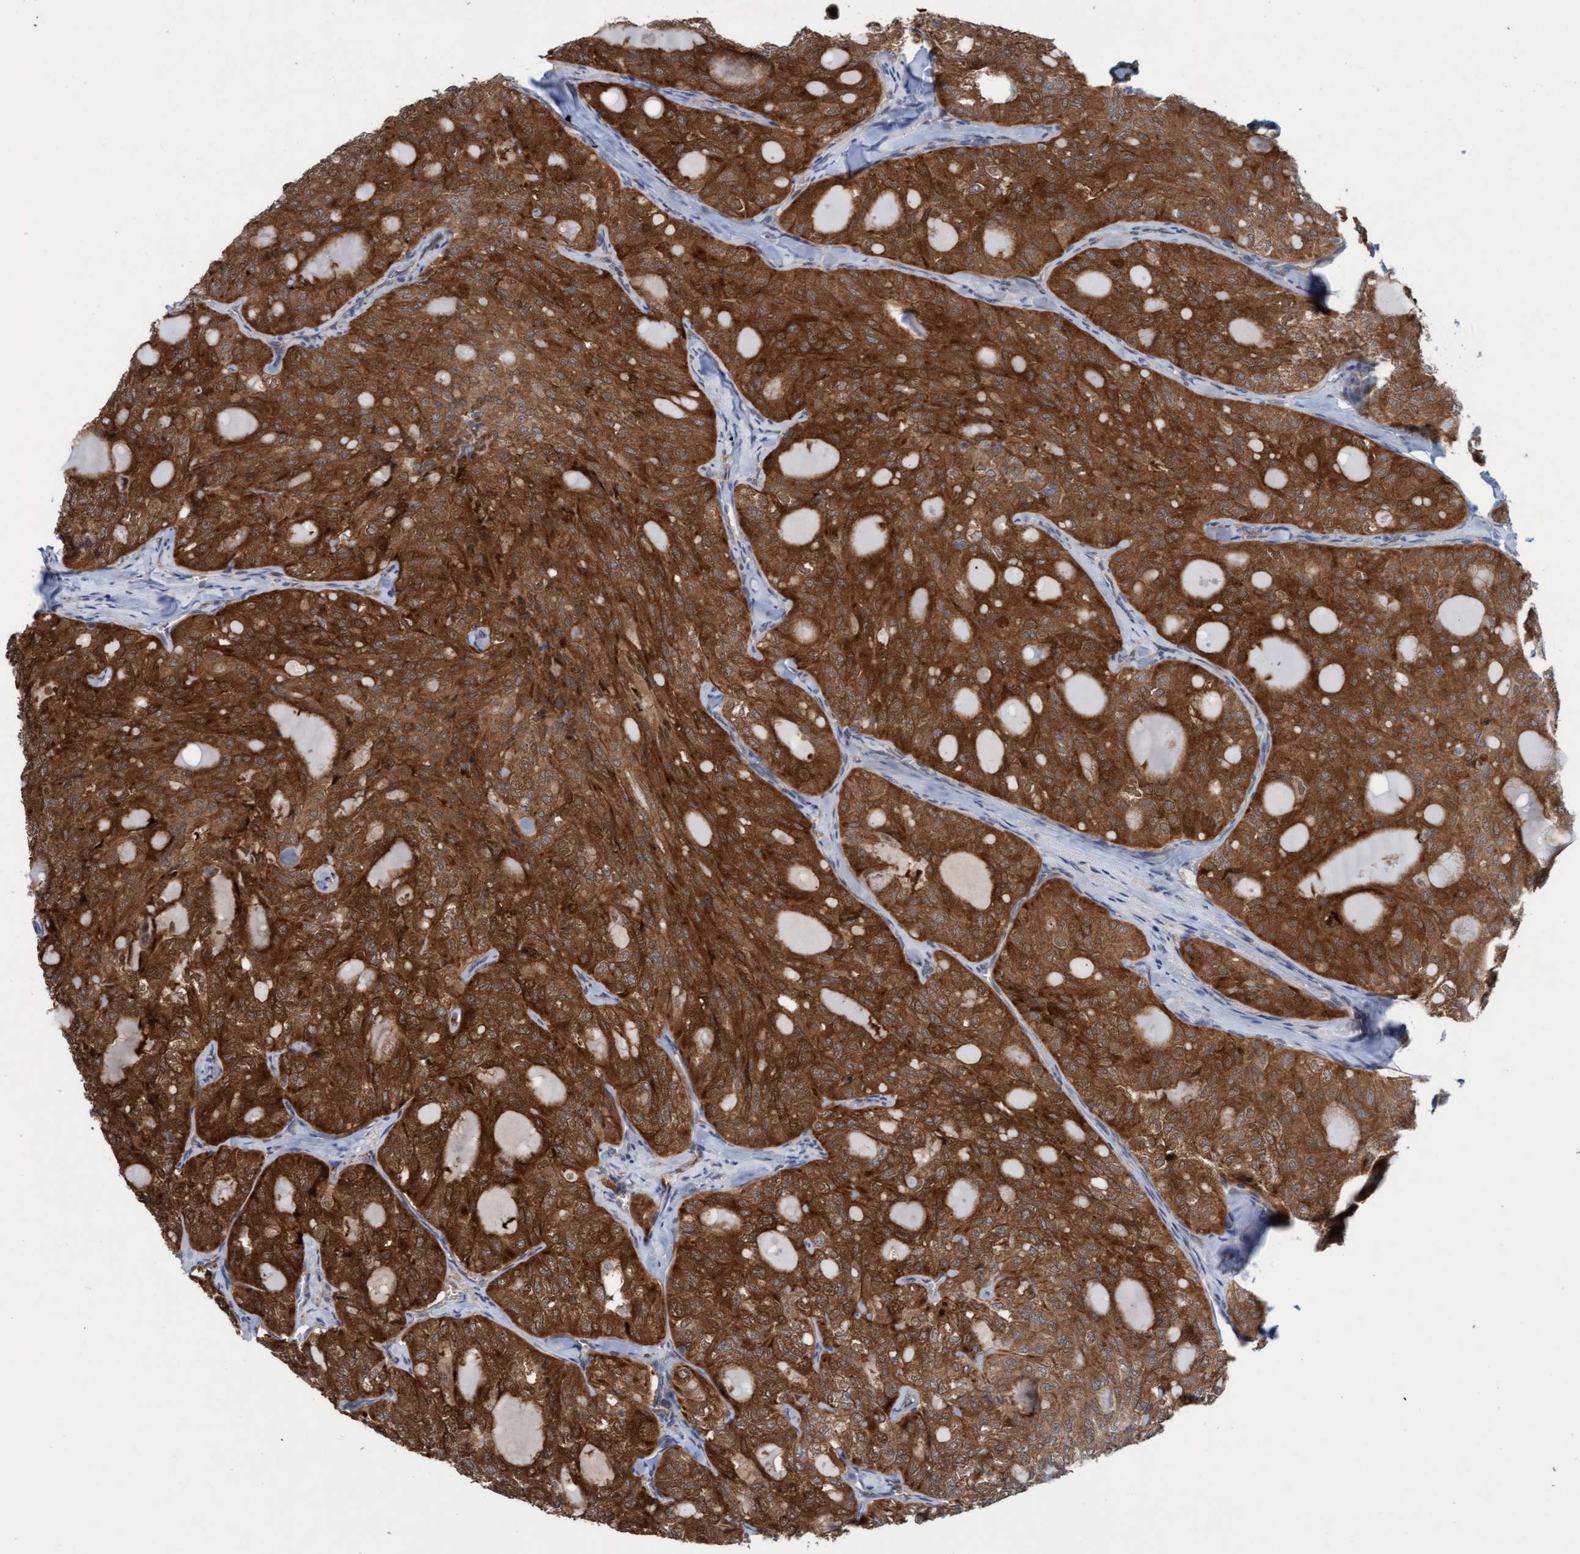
{"staining": {"intensity": "strong", "quantity": ">75%", "location": "cytoplasmic/membranous"}, "tissue": "thyroid cancer", "cell_type": "Tumor cells", "image_type": "cancer", "snomed": [{"axis": "morphology", "description": "Follicular adenoma carcinoma, NOS"}, {"axis": "topography", "description": "Thyroid gland"}], "caption": "Tumor cells exhibit strong cytoplasmic/membranous expression in approximately >75% of cells in thyroid cancer.", "gene": "KLHL25", "patient": {"sex": "male", "age": 75}}